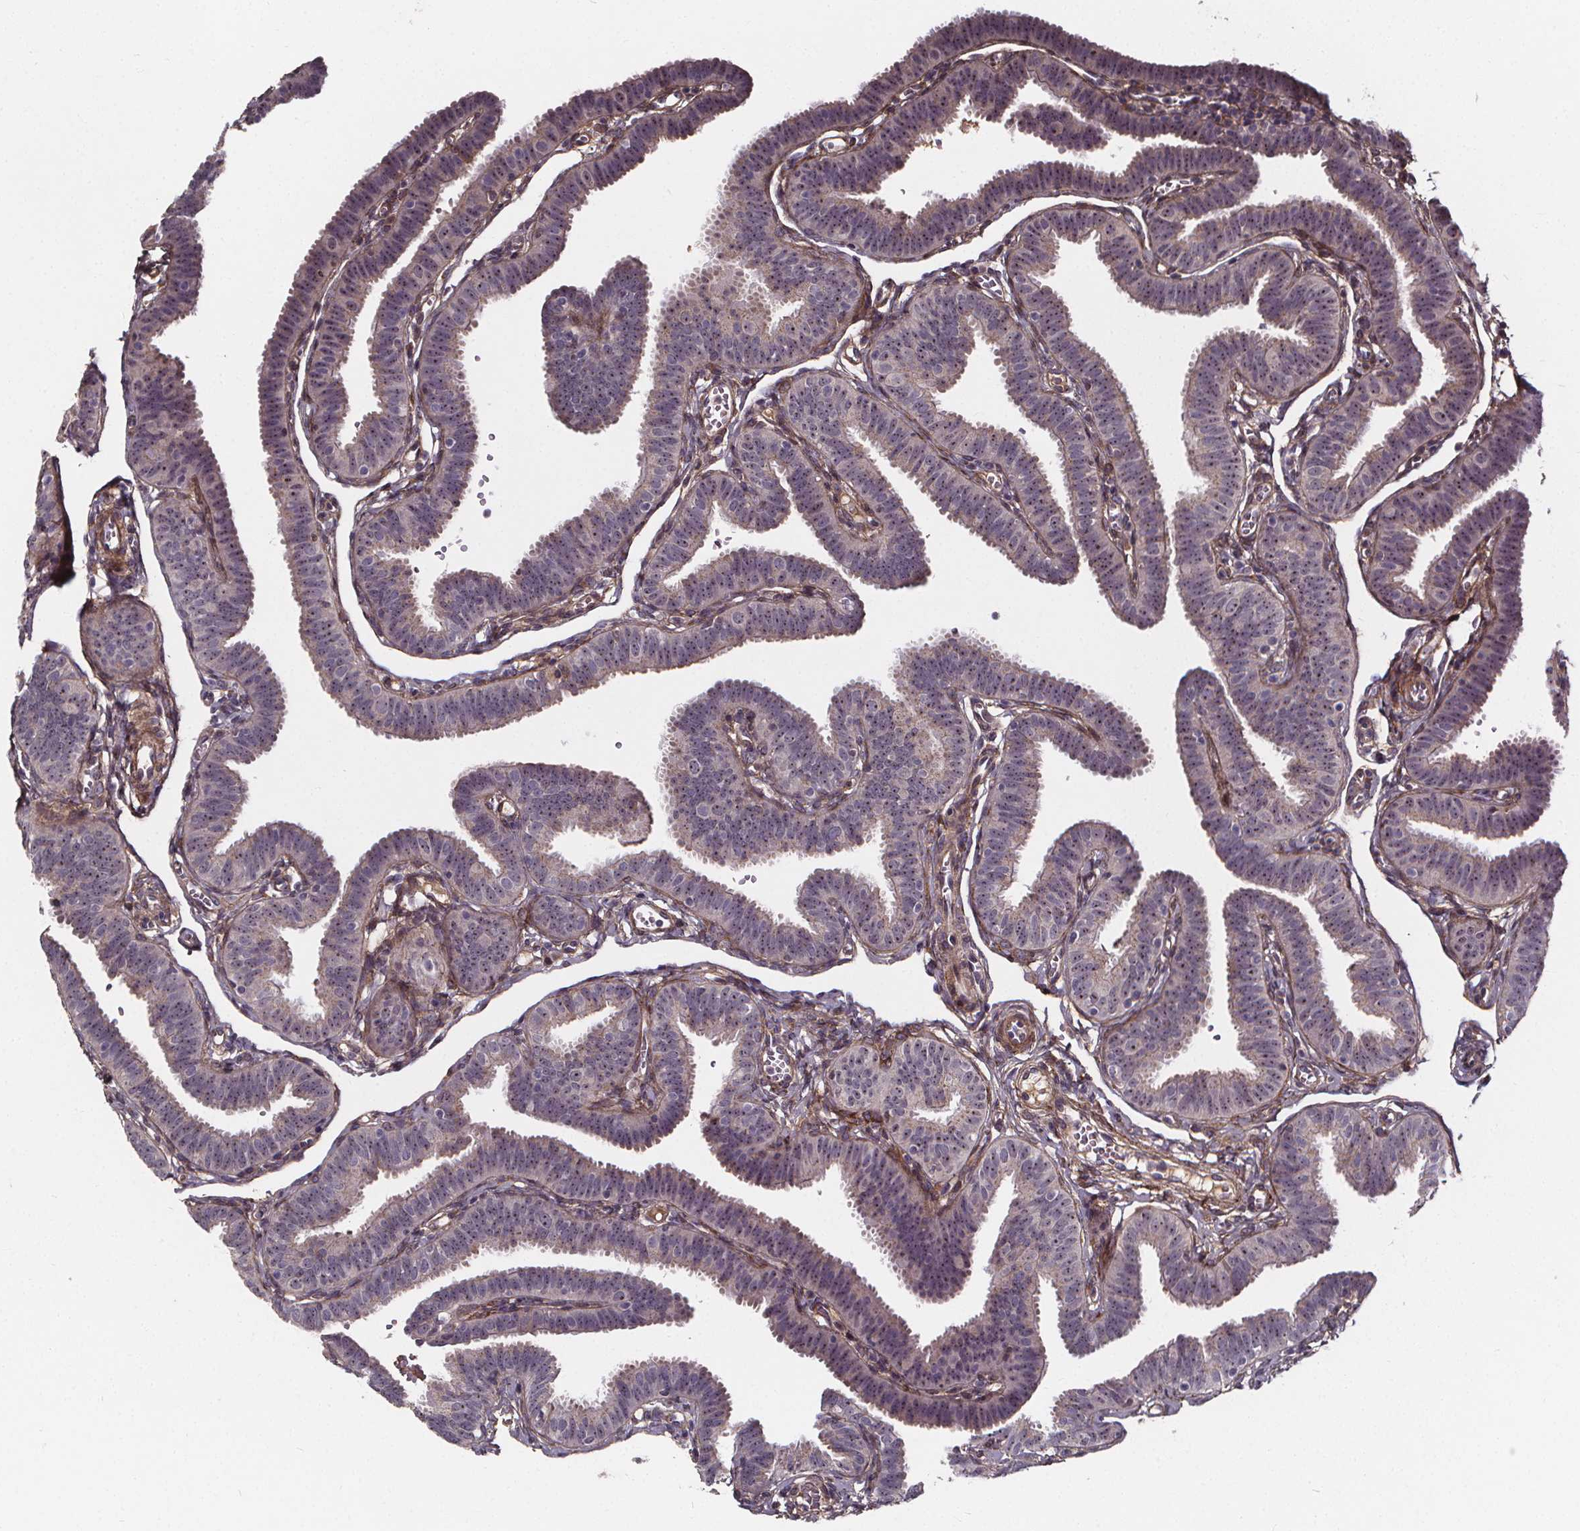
{"staining": {"intensity": "negative", "quantity": "none", "location": "none"}, "tissue": "fallopian tube", "cell_type": "Glandular cells", "image_type": "normal", "snomed": [{"axis": "morphology", "description": "Normal tissue, NOS"}, {"axis": "topography", "description": "Fallopian tube"}], "caption": "DAB immunohistochemical staining of benign human fallopian tube exhibits no significant staining in glandular cells. (Stains: DAB immunohistochemistry (IHC) with hematoxylin counter stain, Microscopy: brightfield microscopy at high magnification).", "gene": "AEBP1", "patient": {"sex": "female", "age": 25}}